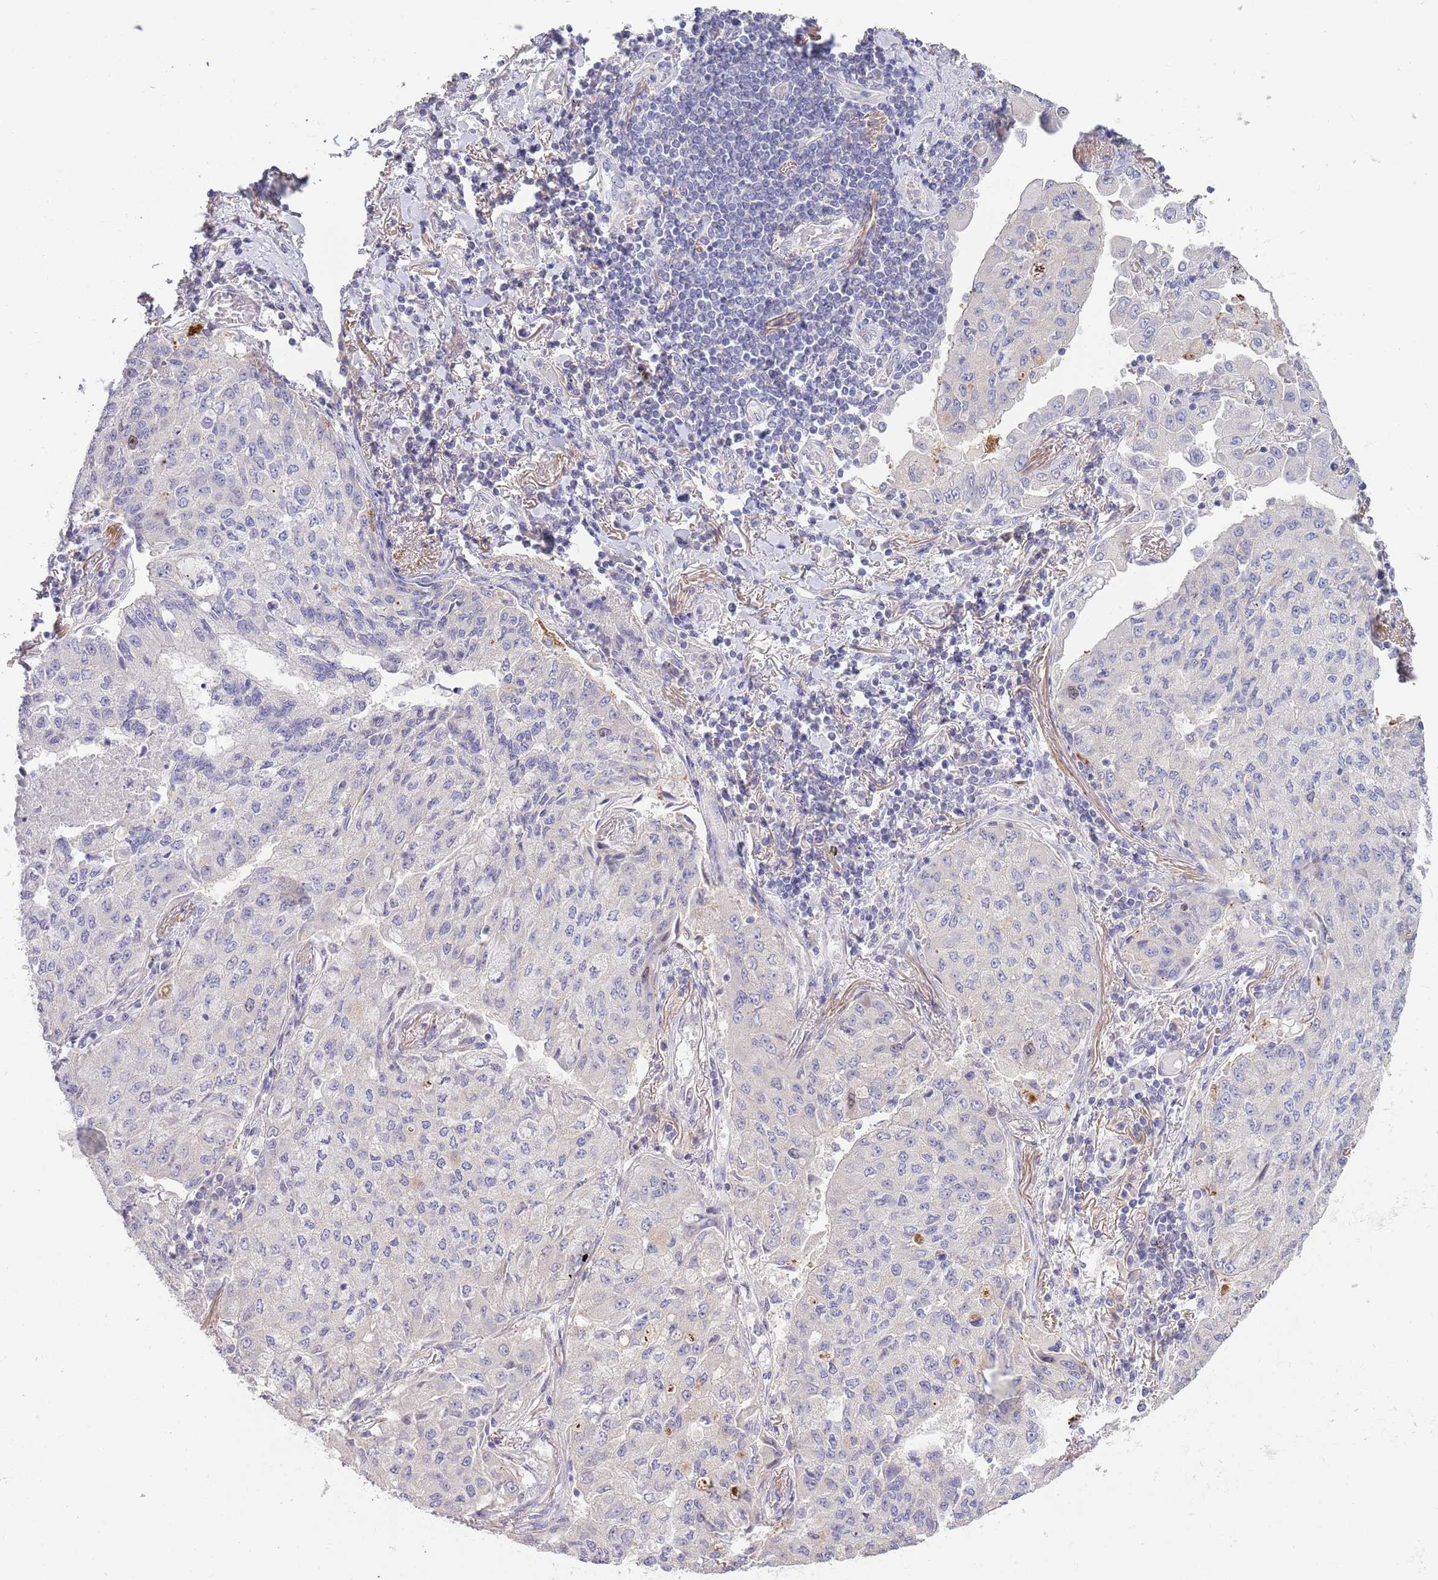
{"staining": {"intensity": "negative", "quantity": "none", "location": "none"}, "tissue": "lung cancer", "cell_type": "Tumor cells", "image_type": "cancer", "snomed": [{"axis": "morphology", "description": "Squamous cell carcinoma, NOS"}, {"axis": "topography", "description": "Lung"}], "caption": "This is an immunohistochemistry (IHC) photomicrograph of squamous cell carcinoma (lung). There is no staining in tumor cells.", "gene": "PIMREG", "patient": {"sex": "male", "age": 74}}